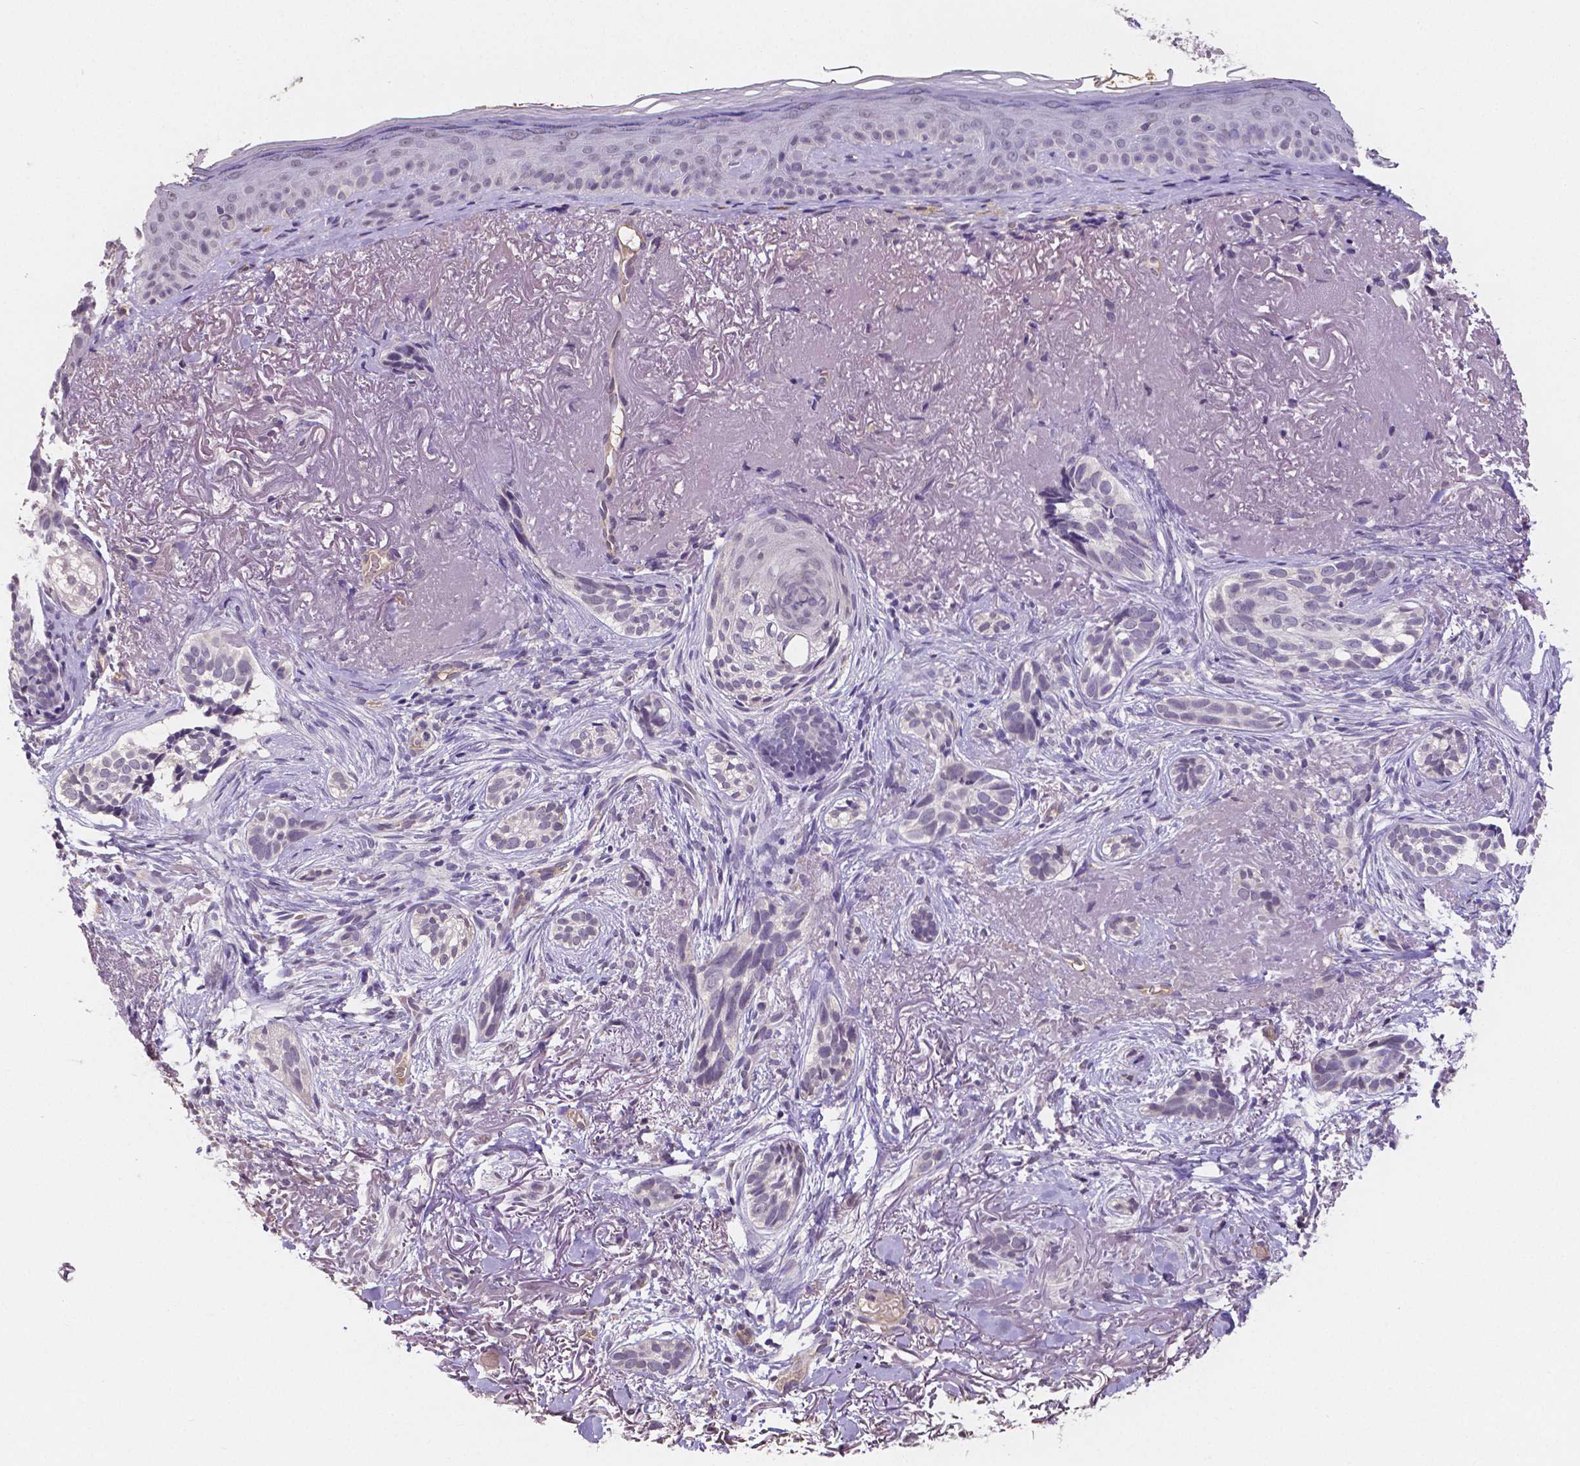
{"staining": {"intensity": "negative", "quantity": "none", "location": "none"}, "tissue": "skin cancer", "cell_type": "Tumor cells", "image_type": "cancer", "snomed": [{"axis": "morphology", "description": "Basal cell carcinoma"}, {"axis": "morphology", "description": "BCC, high aggressive"}, {"axis": "topography", "description": "Skin"}], "caption": "Histopathology image shows no significant protein positivity in tumor cells of bcc,  high aggressive (skin).", "gene": "ELAVL2", "patient": {"sex": "female", "age": 86}}